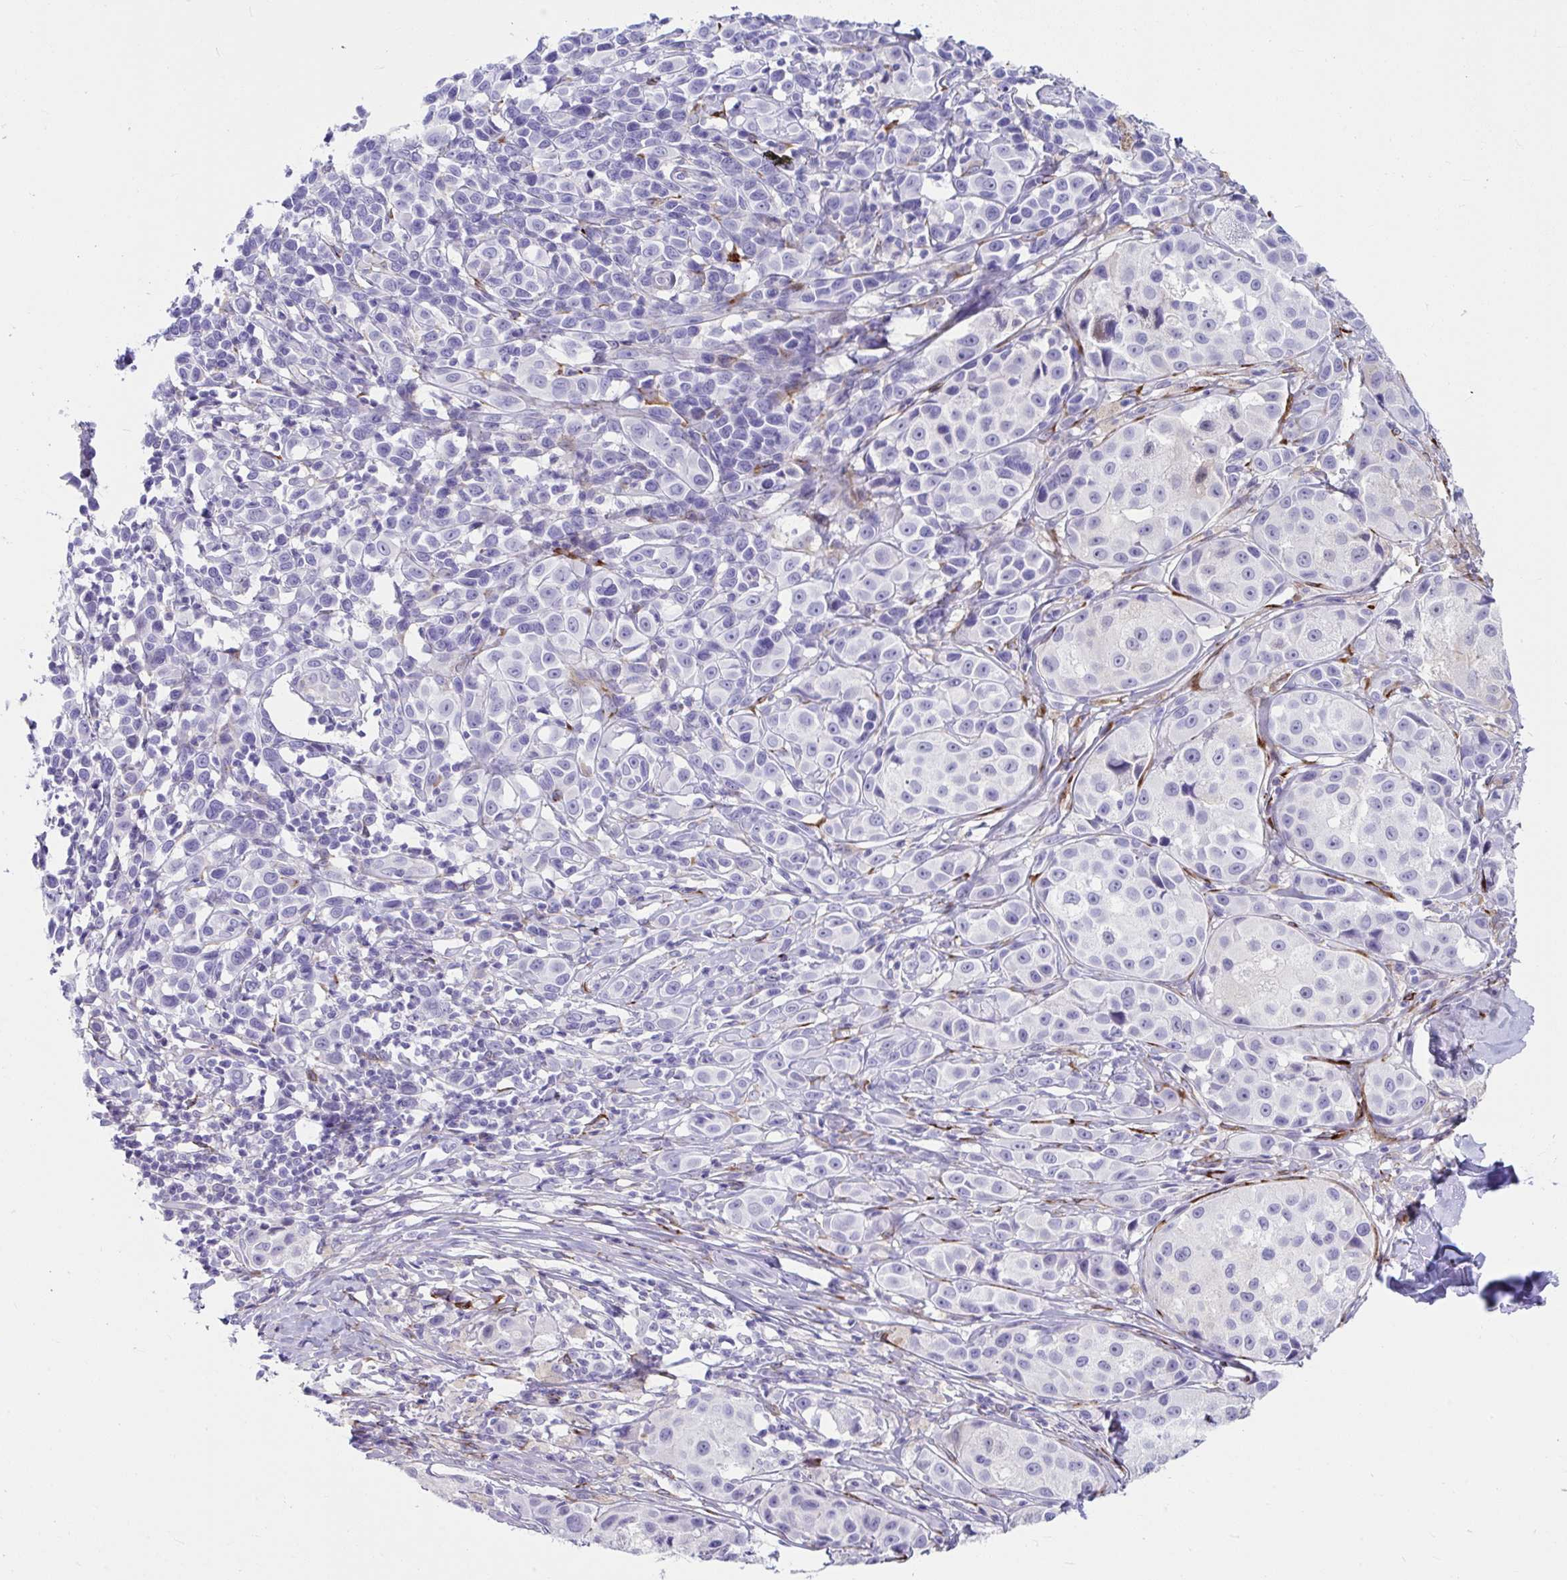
{"staining": {"intensity": "negative", "quantity": "none", "location": "none"}, "tissue": "melanoma", "cell_type": "Tumor cells", "image_type": "cancer", "snomed": [{"axis": "morphology", "description": "Malignant melanoma, NOS"}, {"axis": "topography", "description": "Skin"}], "caption": "The IHC micrograph has no significant staining in tumor cells of melanoma tissue.", "gene": "GRXCR2", "patient": {"sex": "male", "age": 39}}